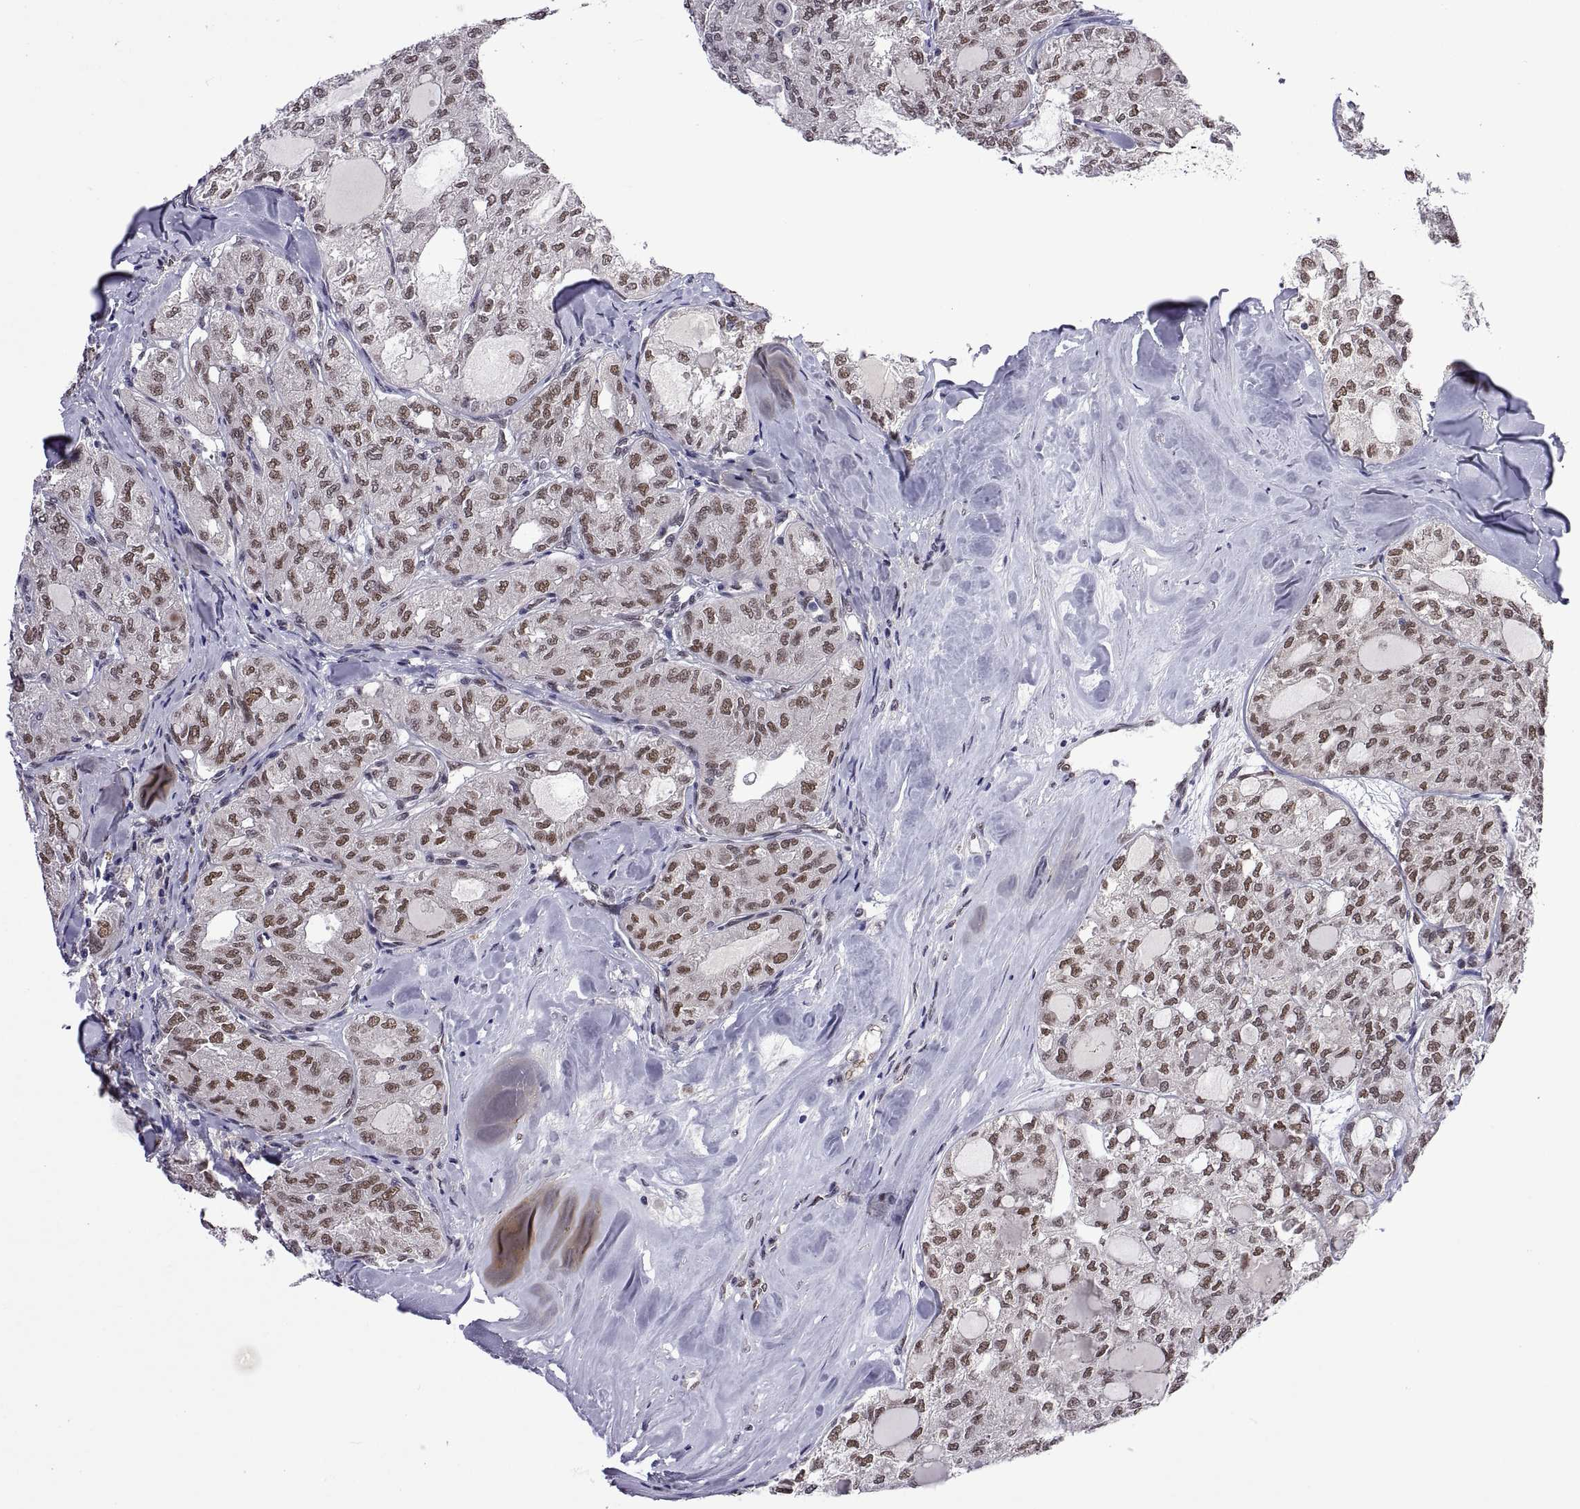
{"staining": {"intensity": "moderate", "quantity": "25%-75%", "location": "nuclear"}, "tissue": "thyroid cancer", "cell_type": "Tumor cells", "image_type": "cancer", "snomed": [{"axis": "morphology", "description": "Follicular adenoma carcinoma, NOS"}, {"axis": "topography", "description": "Thyroid gland"}], "caption": "The immunohistochemical stain labels moderate nuclear positivity in tumor cells of thyroid cancer (follicular adenoma carcinoma) tissue.", "gene": "NR4A1", "patient": {"sex": "male", "age": 75}}